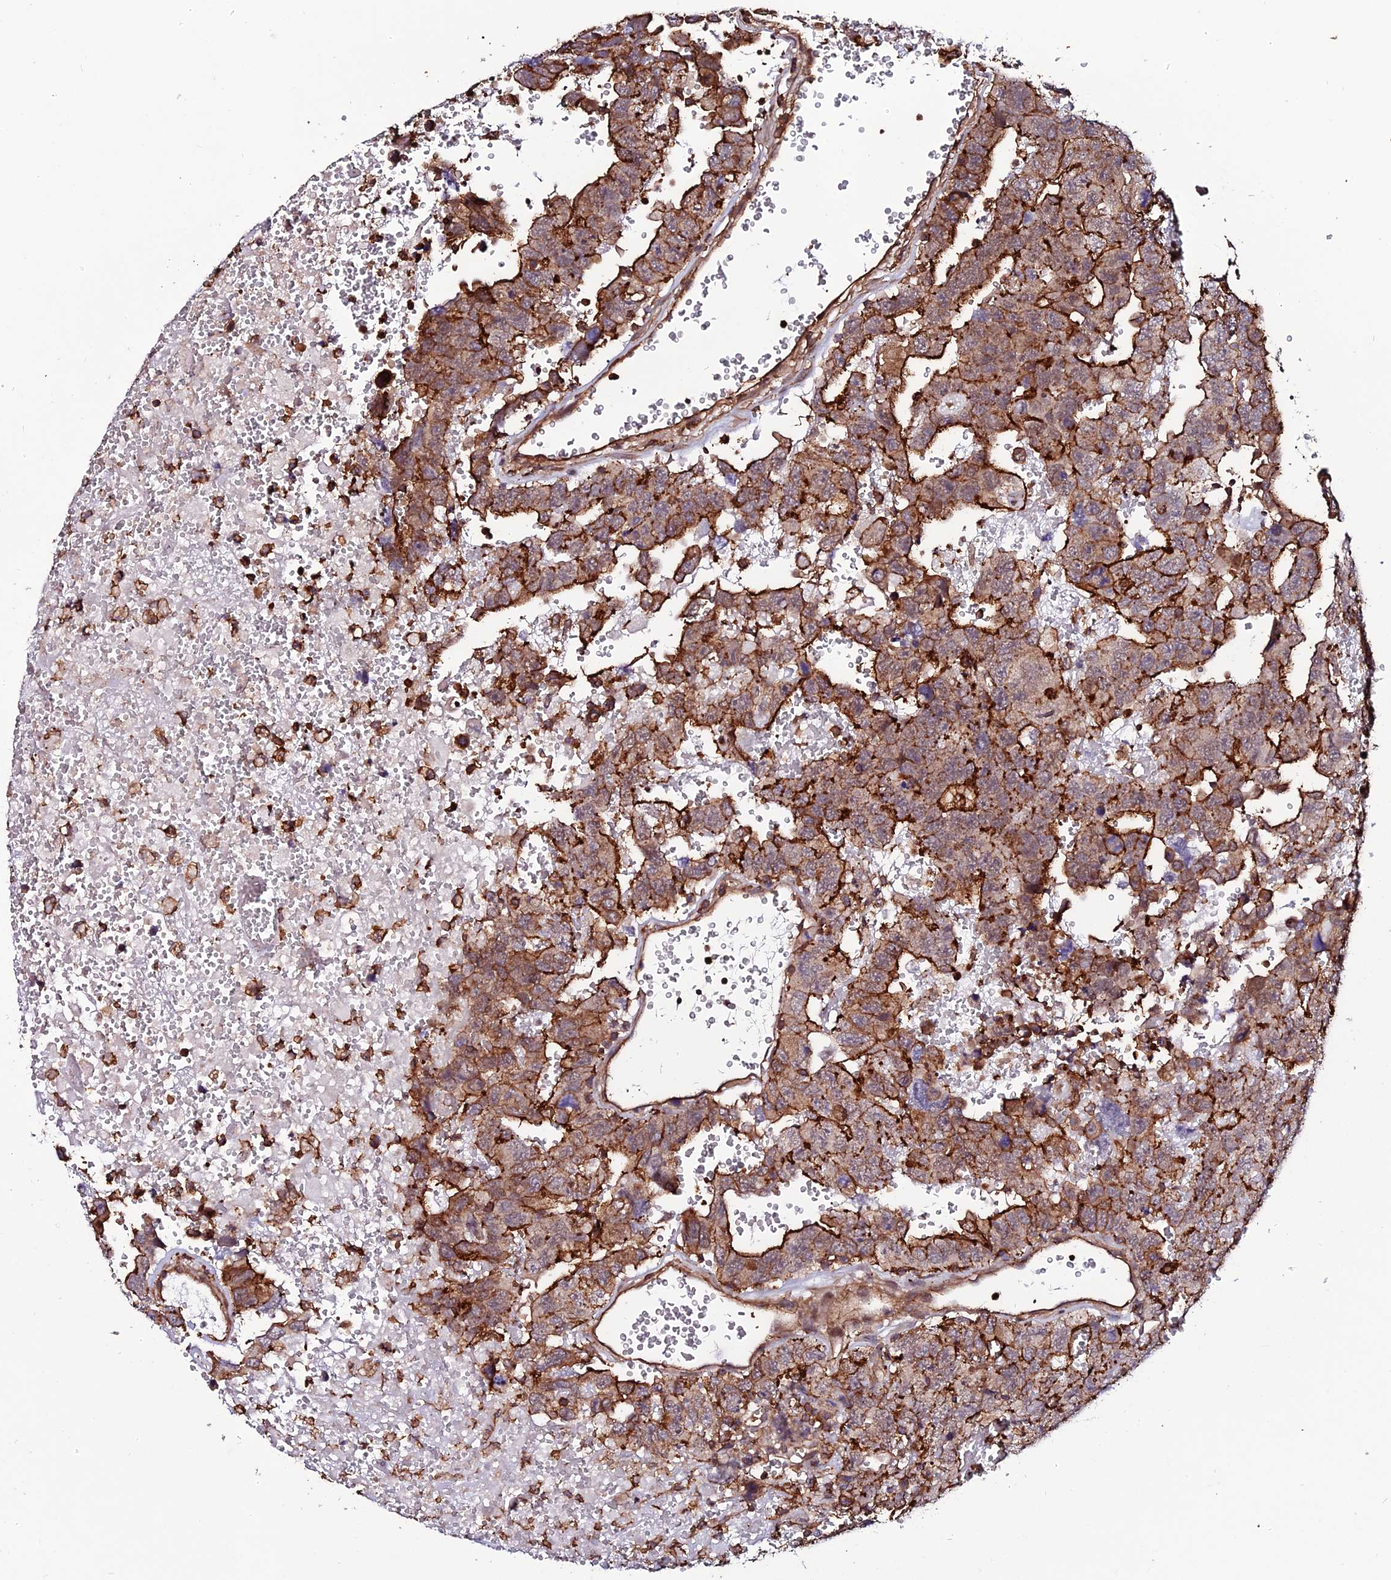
{"staining": {"intensity": "moderate", "quantity": ">75%", "location": "cytoplasmic/membranous"}, "tissue": "testis cancer", "cell_type": "Tumor cells", "image_type": "cancer", "snomed": [{"axis": "morphology", "description": "Carcinoma, Embryonal, NOS"}, {"axis": "topography", "description": "Testis"}], "caption": "A brown stain labels moderate cytoplasmic/membranous positivity of a protein in testis cancer tumor cells.", "gene": "USP17L15", "patient": {"sex": "male", "age": 45}}